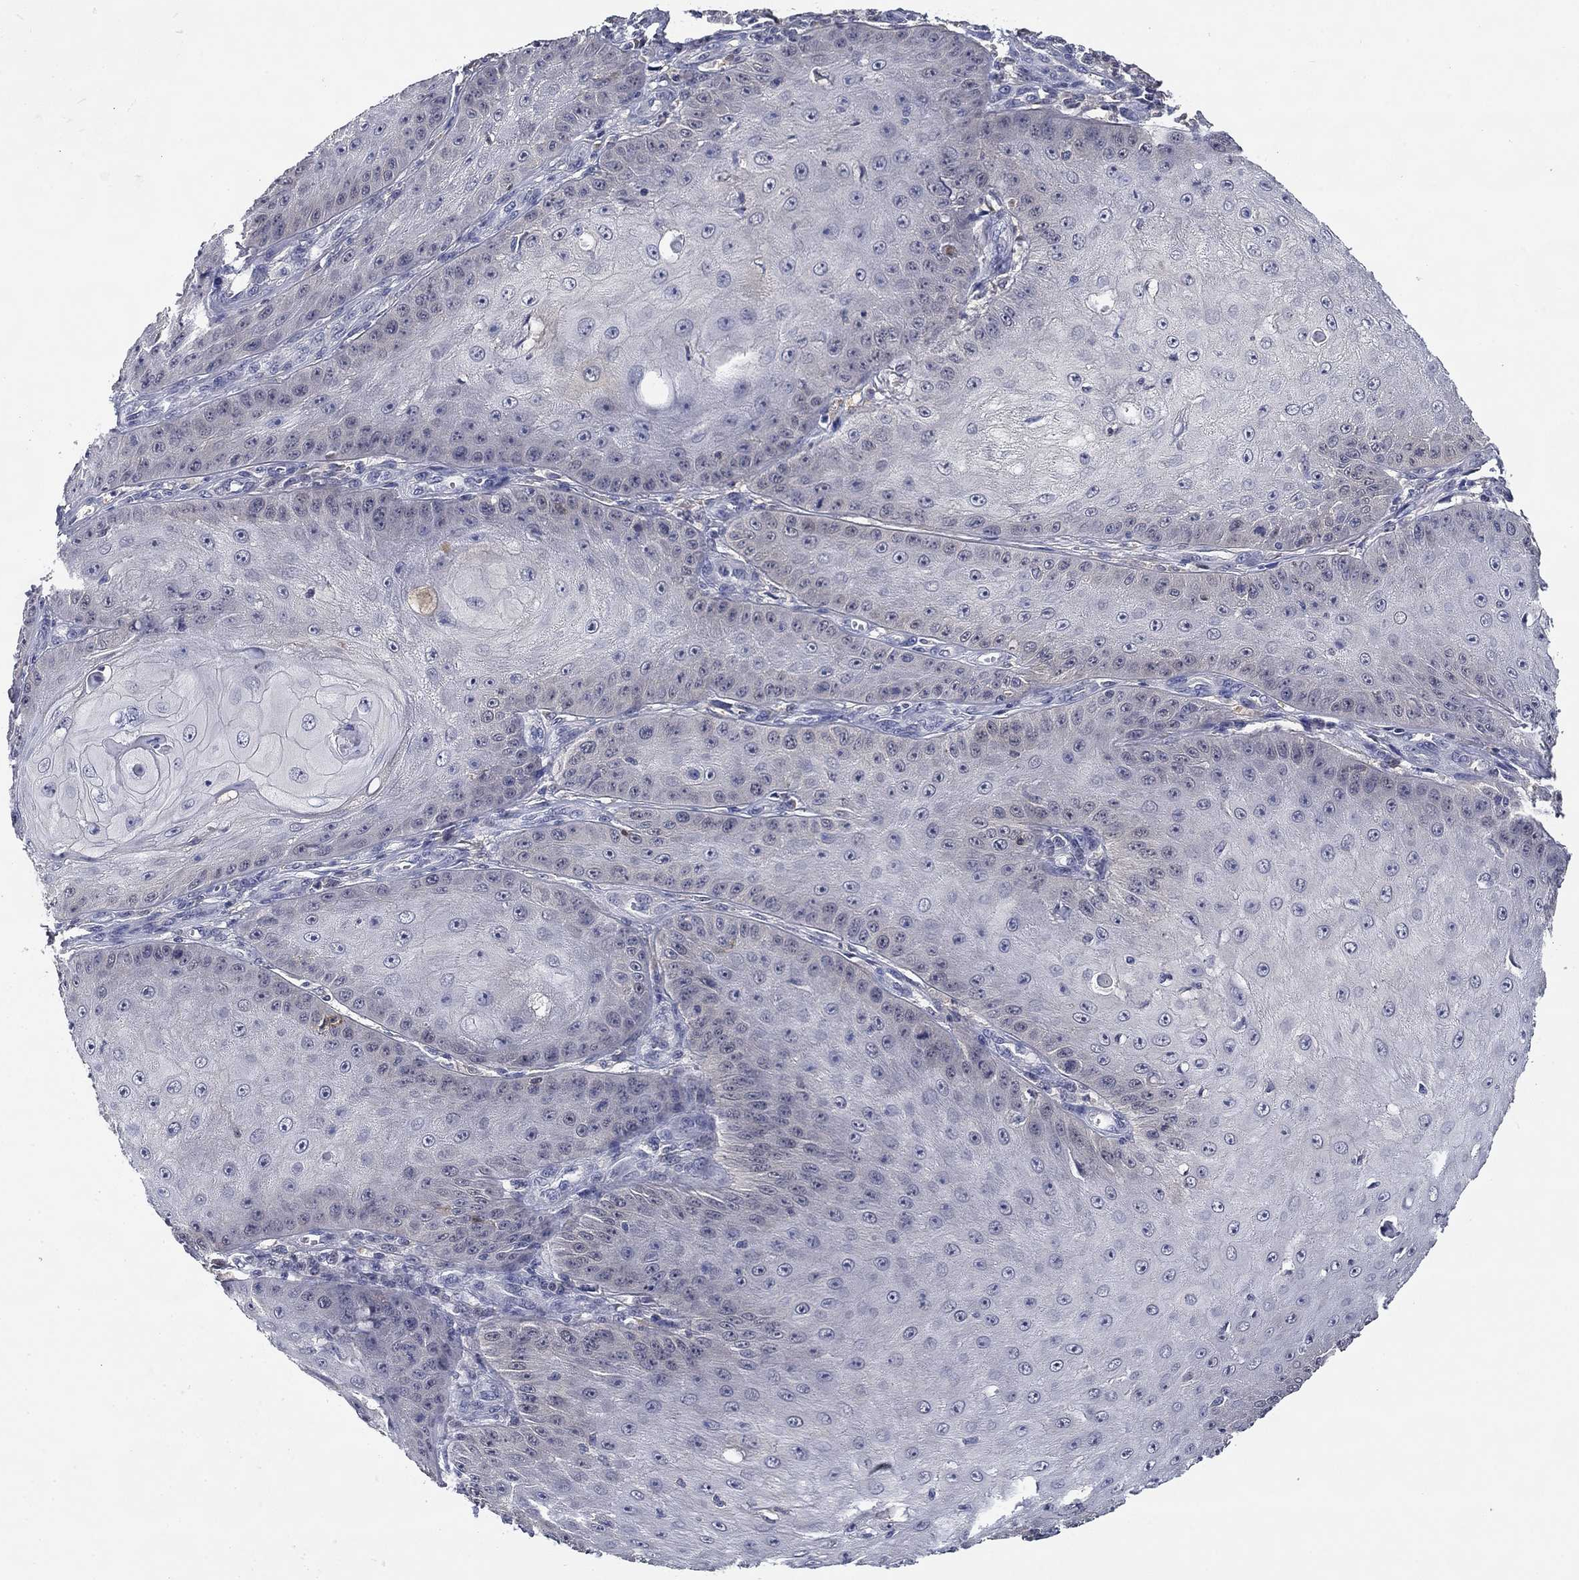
{"staining": {"intensity": "negative", "quantity": "none", "location": "none"}, "tissue": "skin cancer", "cell_type": "Tumor cells", "image_type": "cancer", "snomed": [{"axis": "morphology", "description": "Squamous cell carcinoma, NOS"}, {"axis": "topography", "description": "Skin"}], "caption": "Image shows no significant protein expression in tumor cells of squamous cell carcinoma (skin).", "gene": "DDTL", "patient": {"sex": "male", "age": 70}}